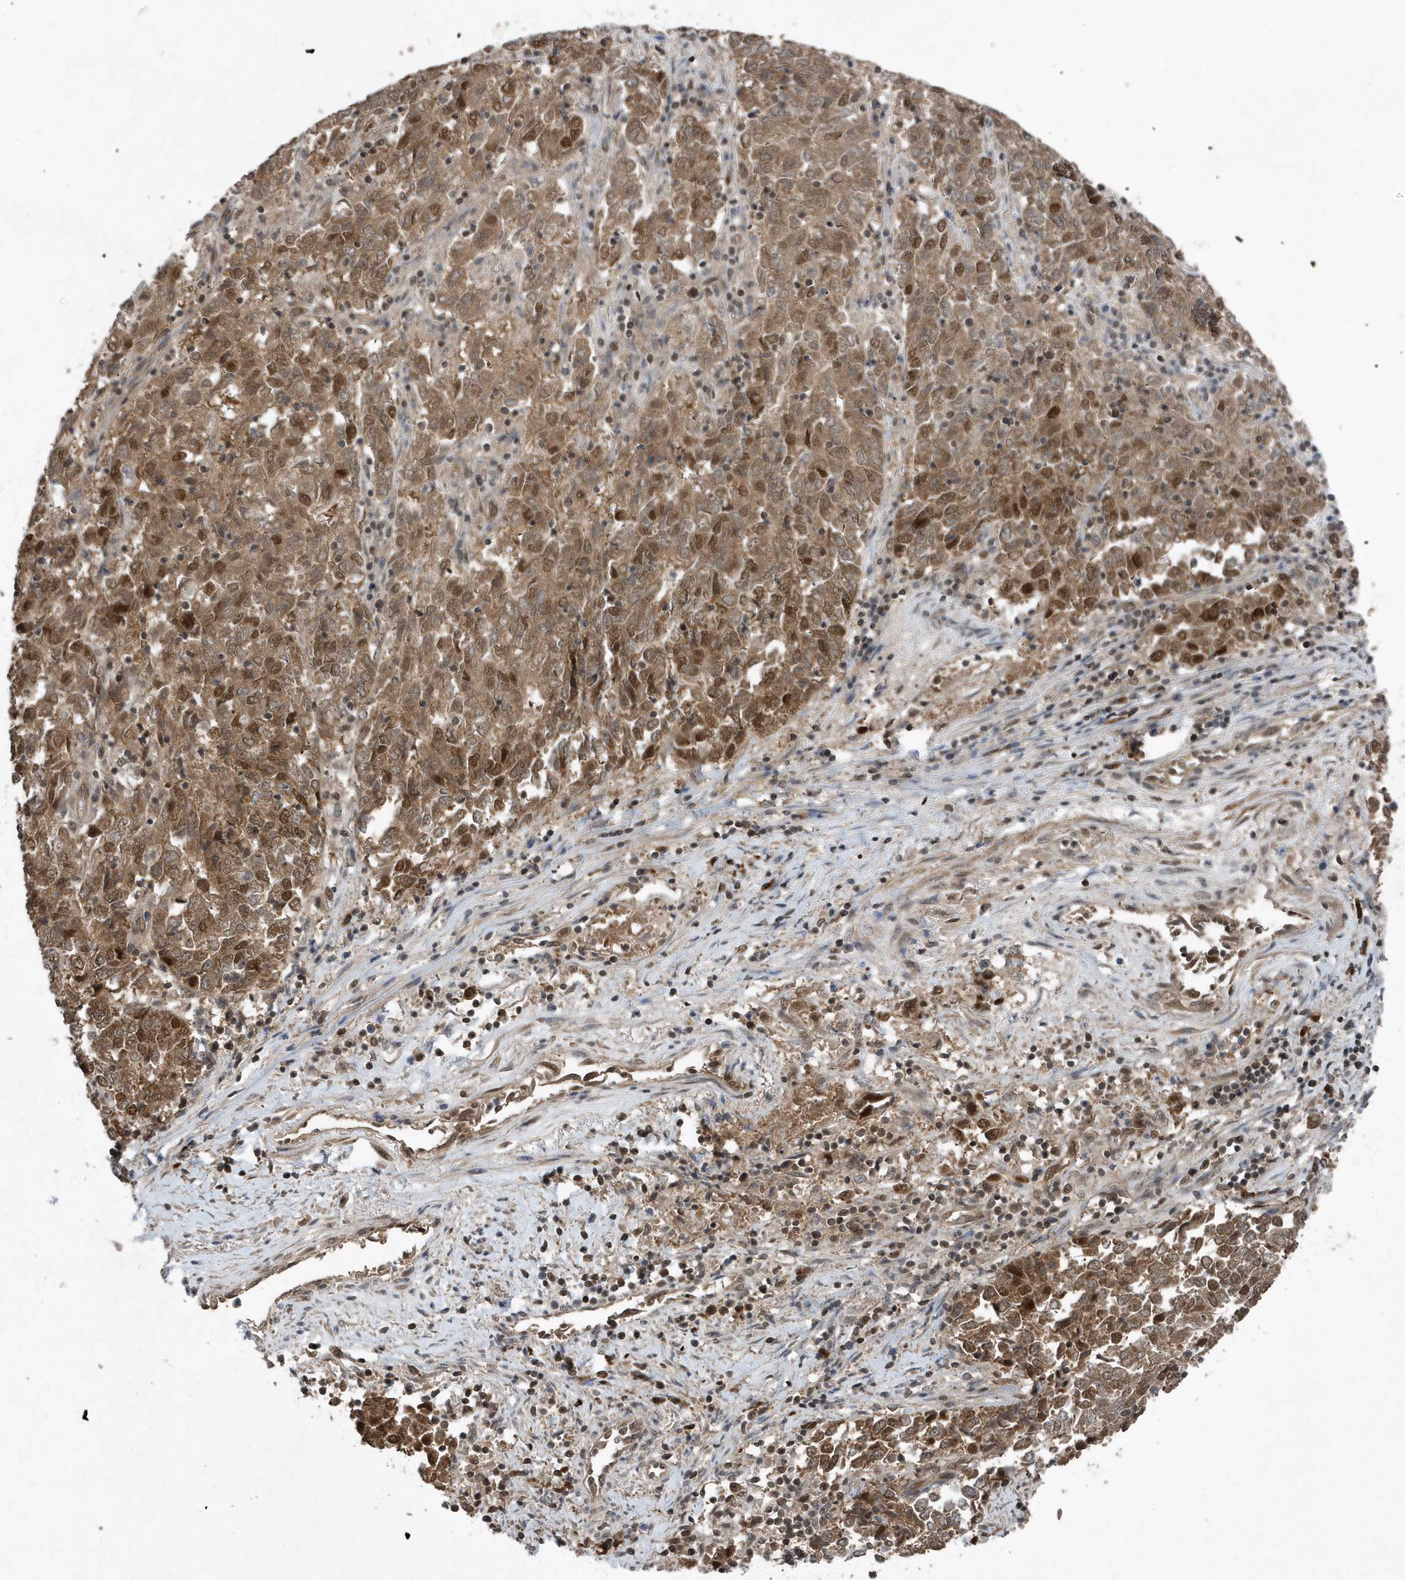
{"staining": {"intensity": "moderate", "quantity": ">75%", "location": "cytoplasmic/membranous,nuclear"}, "tissue": "endometrial cancer", "cell_type": "Tumor cells", "image_type": "cancer", "snomed": [{"axis": "morphology", "description": "Adenocarcinoma, NOS"}, {"axis": "topography", "description": "Endometrium"}], "caption": "Protein staining of endometrial adenocarcinoma tissue exhibits moderate cytoplasmic/membranous and nuclear expression in approximately >75% of tumor cells. (Brightfield microscopy of DAB IHC at high magnification).", "gene": "QTRT2", "patient": {"sex": "female", "age": 80}}